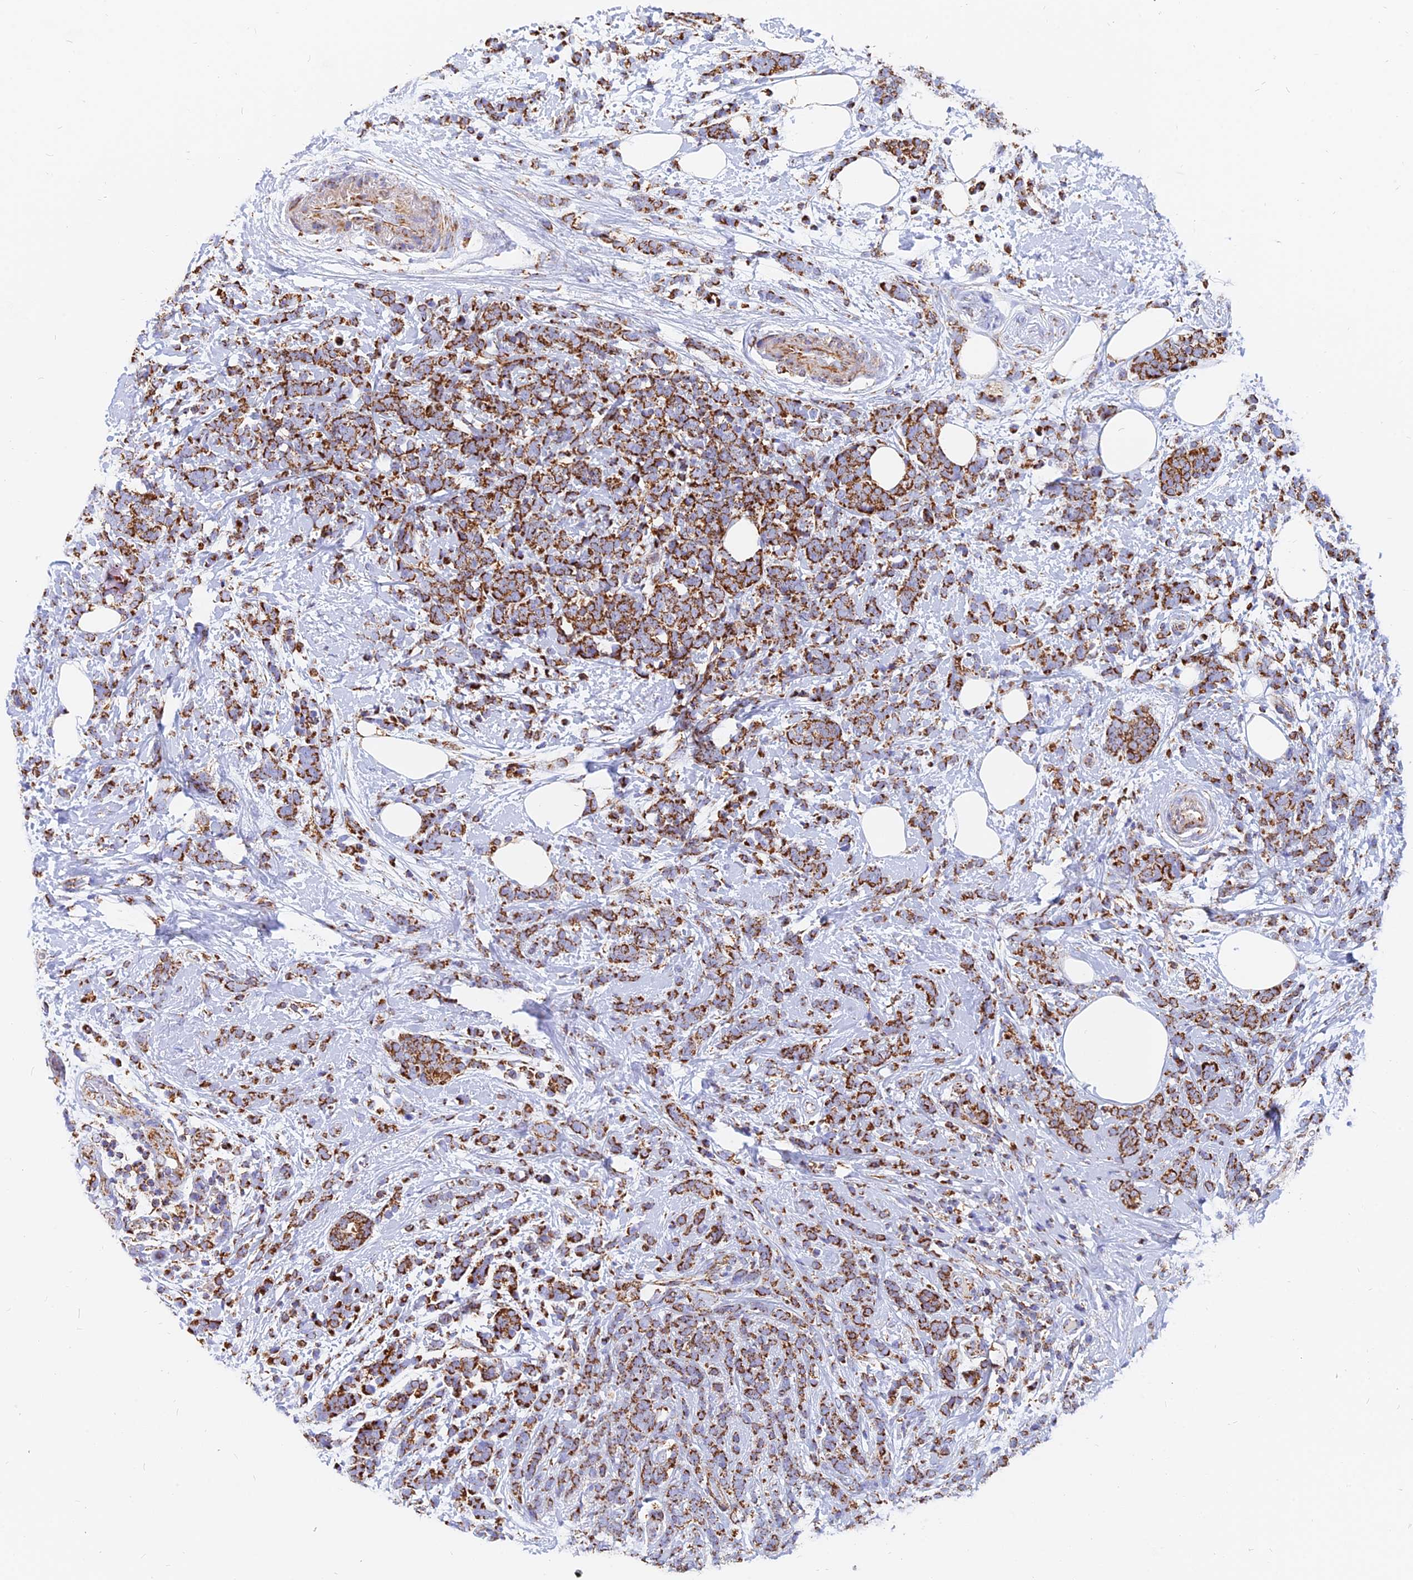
{"staining": {"intensity": "strong", "quantity": ">75%", "location": "cytoplasmic/membranous"}, "tissue": "breast cancer", "cell_type": "Tumor cells", "image_type": "cancer", "snomed": [{"axis": "morphology", "description": "Lobular carcinoma"}, {"axis": "topography", "description": "Breast"}], "caption": "Immunohistochemistry (IHC) (DAB (3,3'-diaminobenzidine)) staining of human breast cancer (lobular carcinoma) reveals strong cytoplasmic/membranous protein expression in approximately >75% of tumor cells.", "gene": "NDUFB6", "patient": {"sex": "female", "age": 58}}